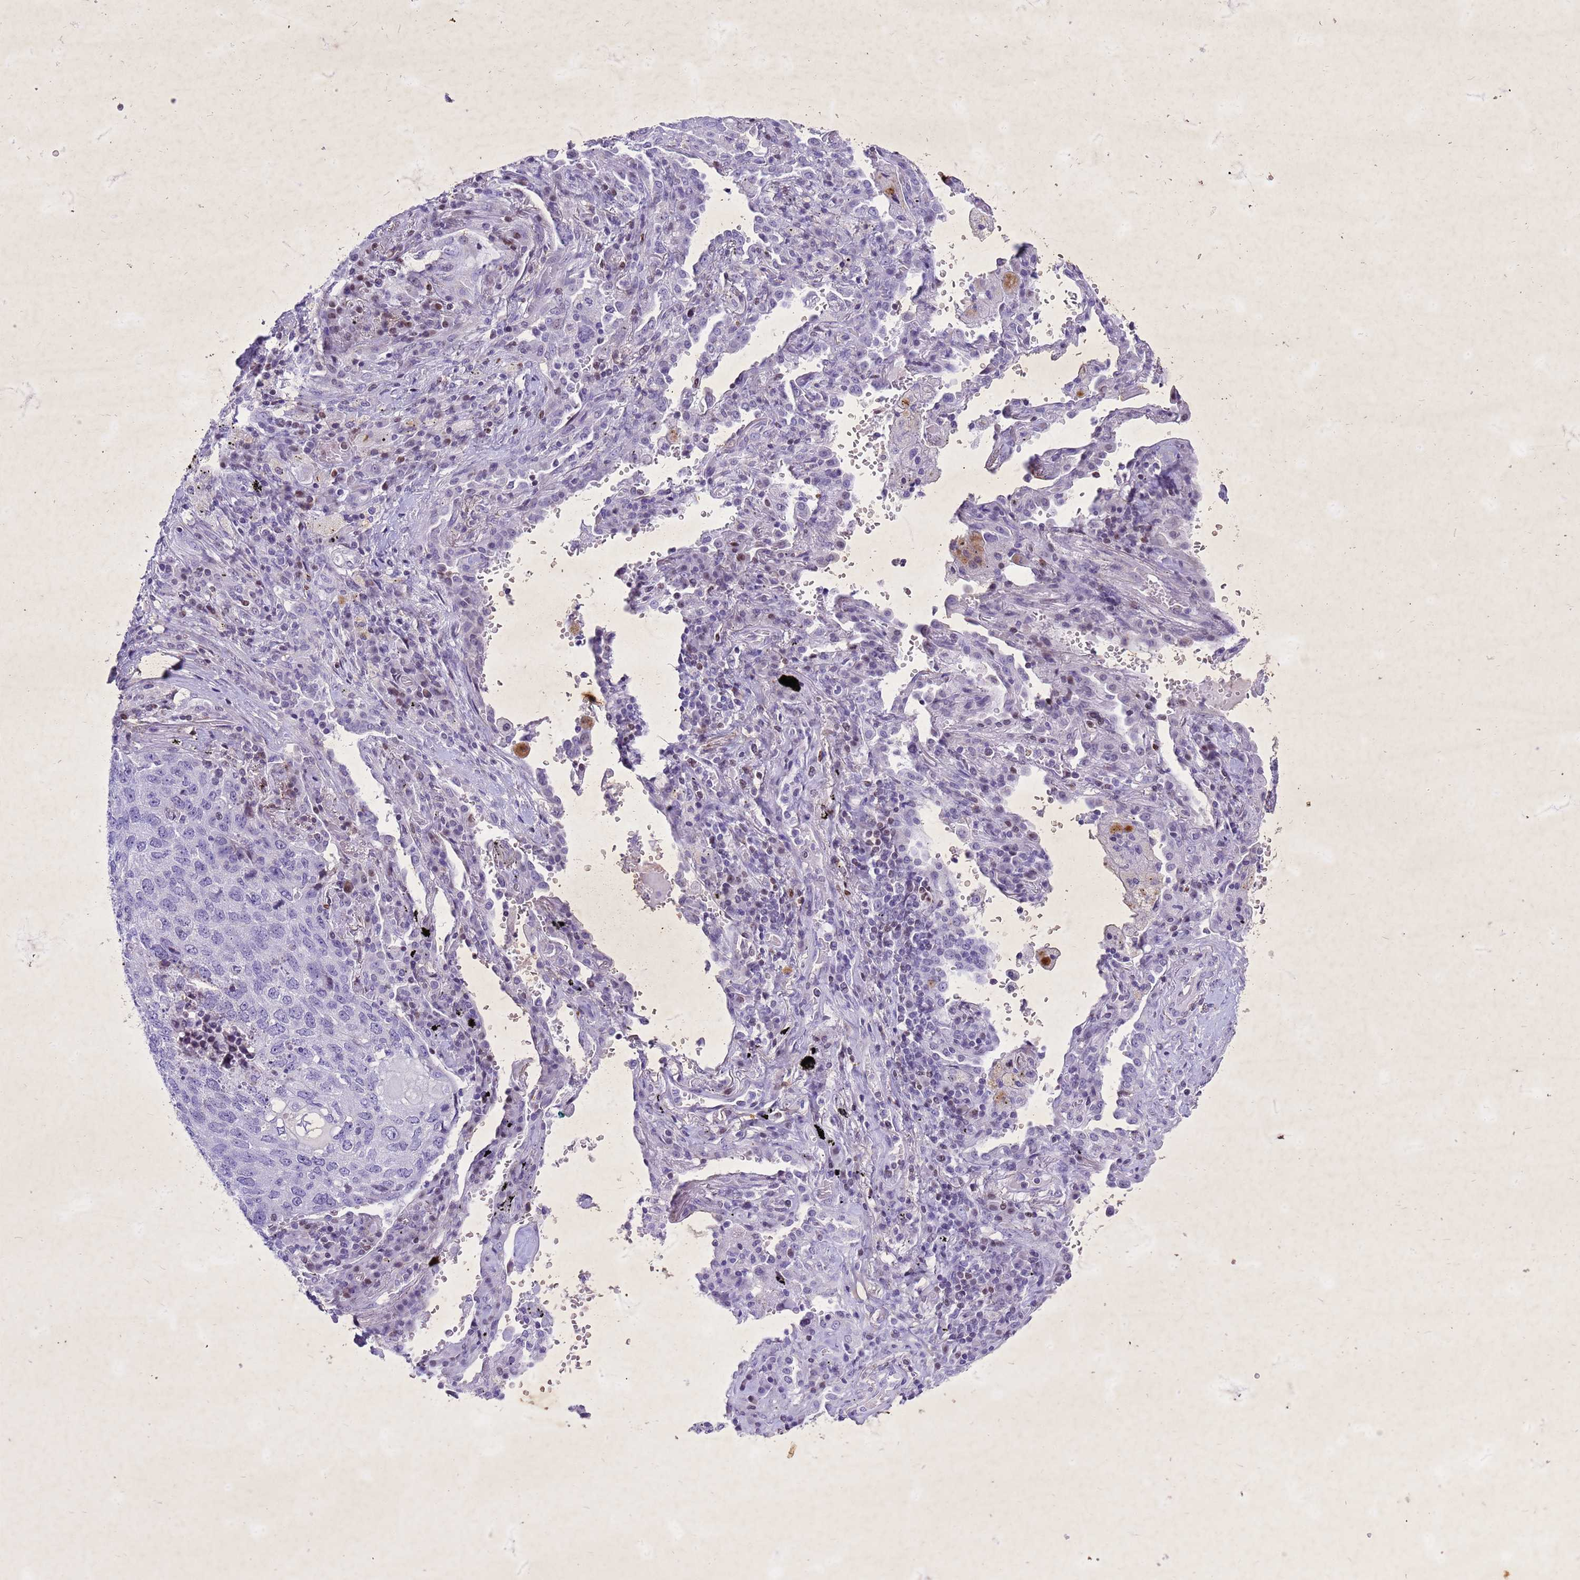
{"staining": {"intensity": "negative", "quantity": "none", "location": "none"}, "tissue": "lung cancer", "cell_type": "Tumor cells", "image_type": "cancer", "snomed": [{"axis": "morphology", "description": "Squamous cell carcinoma, NOS"}, {"axis": "topography", "description": "Lung"}], "caption": "Tumor cells show no significant staining in lung cancer (squamous cell carcinoma). The staining is performed using DAB (3,3'-diaminobenzidine) brown chromogen with nuclei counter-stained in using hematoxylin.", "gene": "COPS9", "patient": {"sex": "female", "age": 63}}